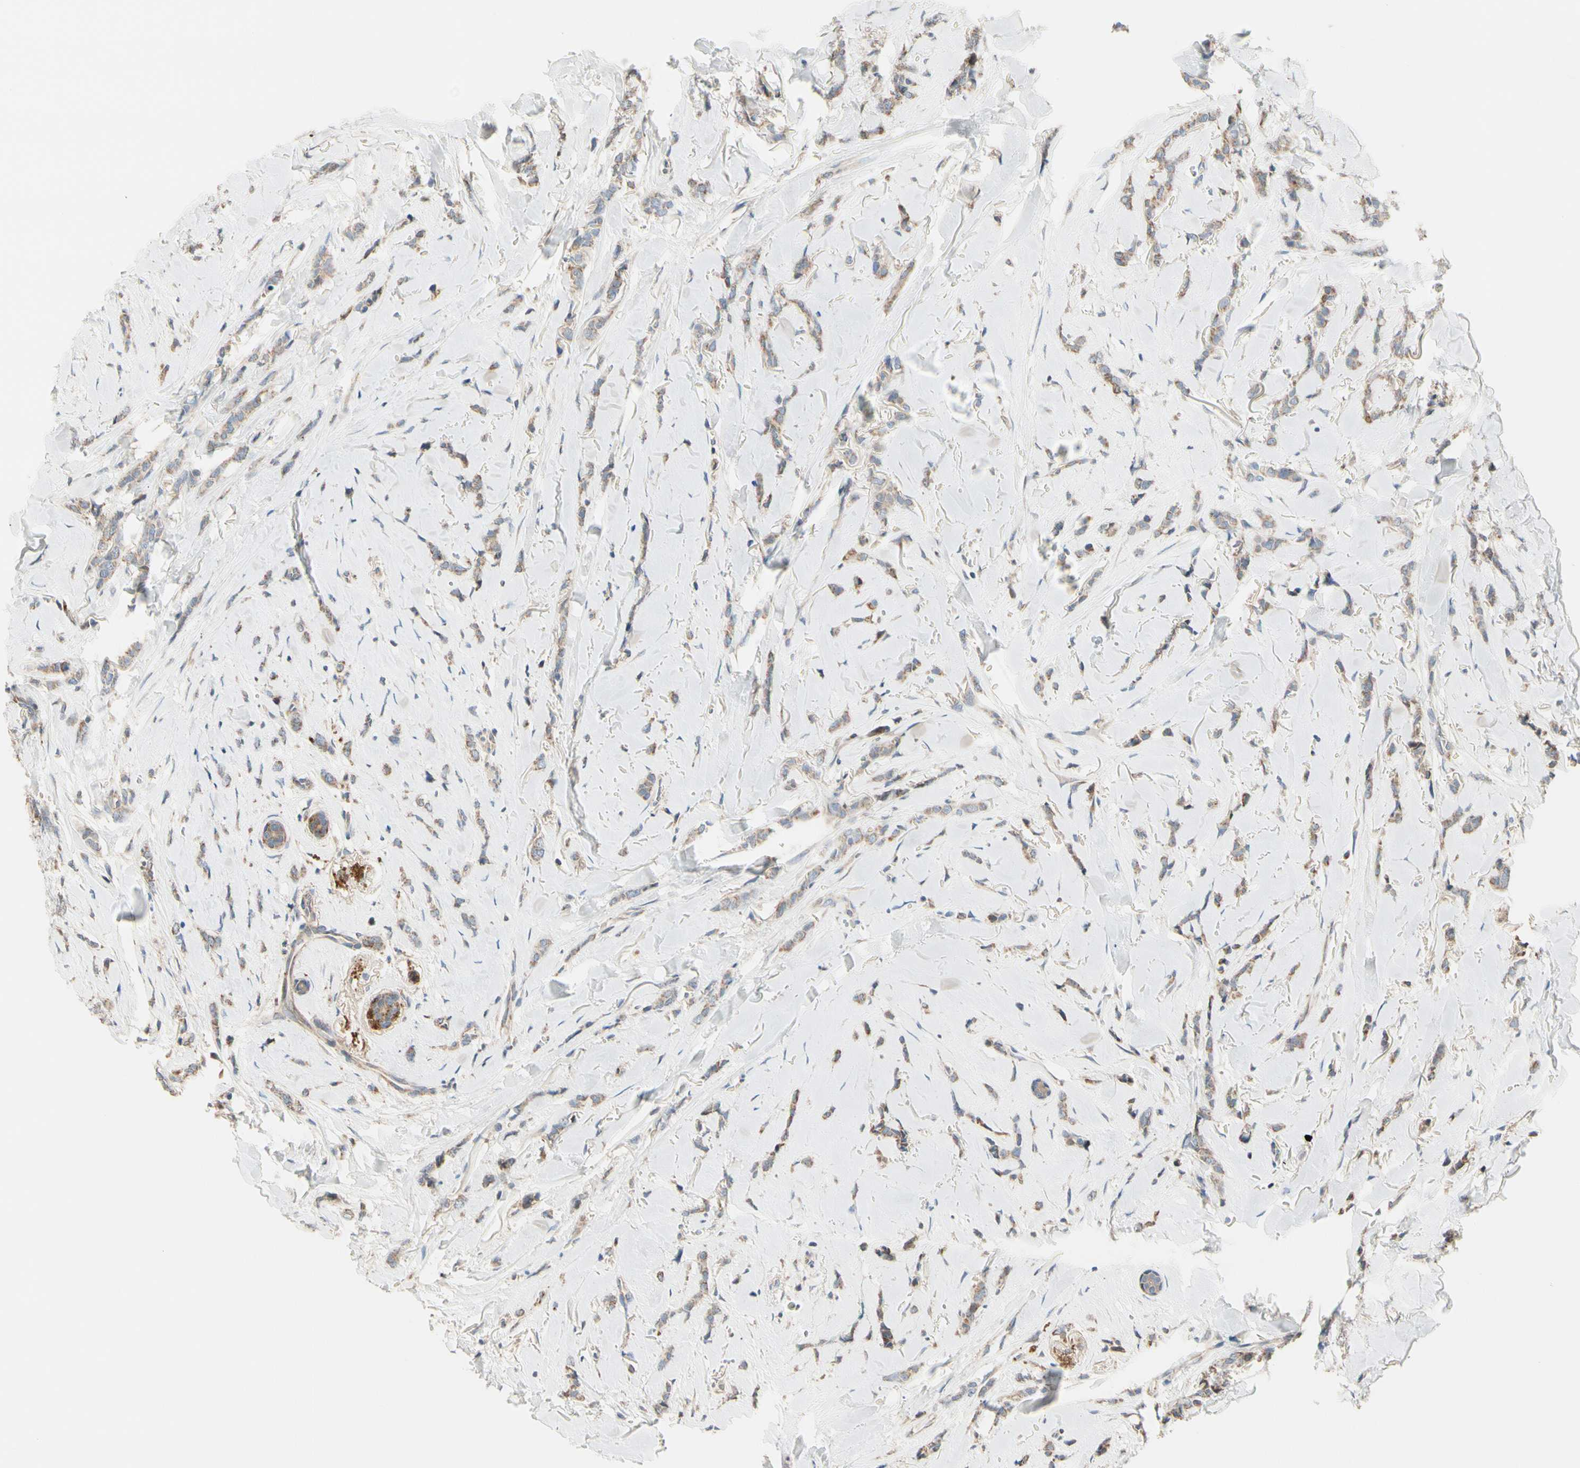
{"staining": {"intensity": "moderate", "quantity": ">75%", "location": "cytoplasmic/membranous"}, "tissue": "breast cancer", "cell_type": "Tumor cells", "image_type": "cancer", "snomed": [{"axis": "morphology", "description": "Lobular carcinoma"}, {"axis": "topography", "description": "Skin"}, {"axis": "topography", "description": "Breast"}], "caption": "Immunohistochemistry (IHC) image of neoplastic tissue: breast lobular carcinoma stained using immunohistochemistry displays medium levels of moderate protein expression localized specifically in the cytoplasmic/membranous of tumor cells, appearing as a cytoplasmic/membranous brown color.", "gene": "EPHA3", "patient": {"sex": "female", "age": 46}}